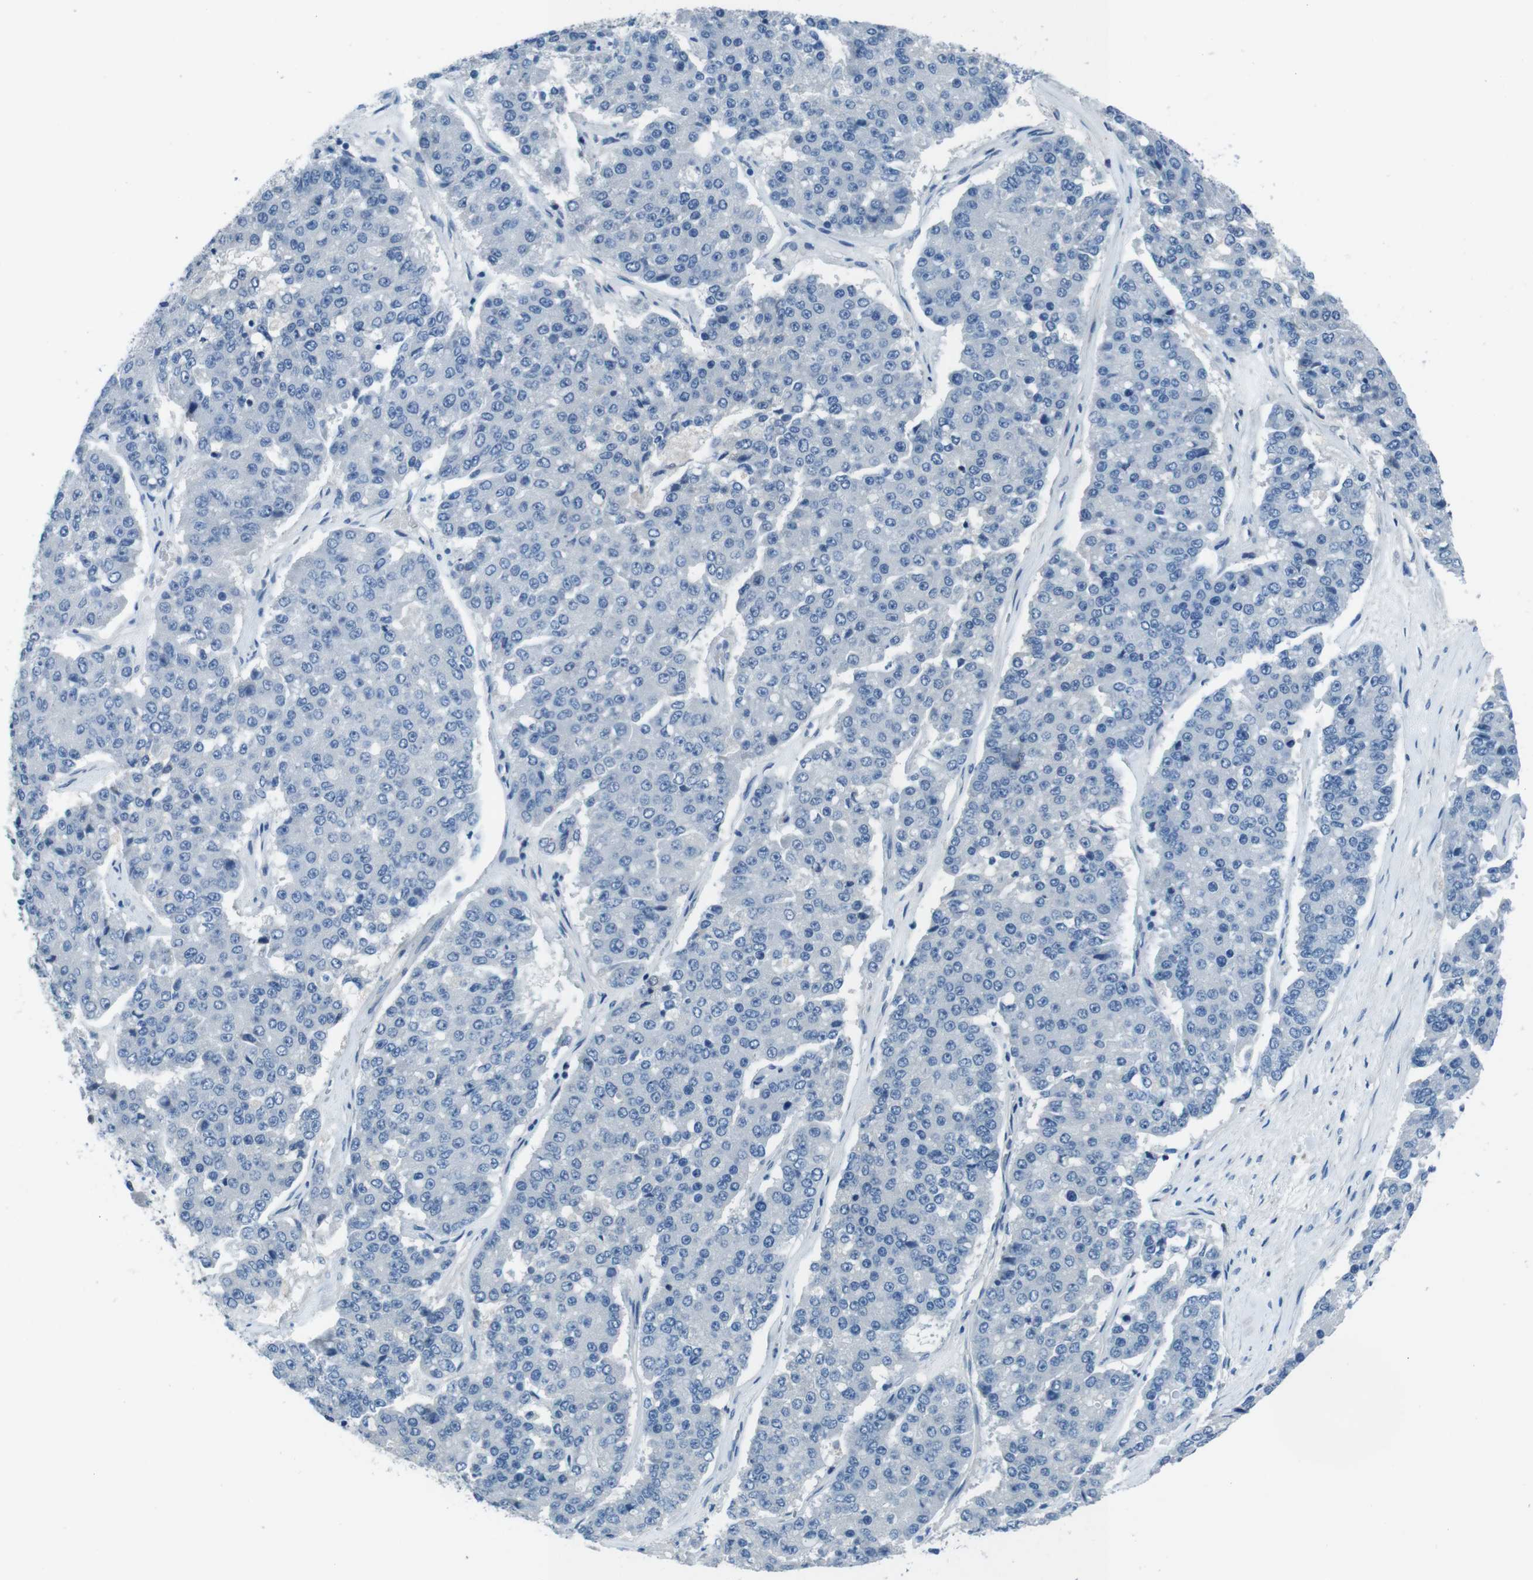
{"staining": {"intensity": "negative", "quantity": "none", "location": "none"}, "tissue": "pancreatic cancer", "cell_type": "Tumor cells", "image_type": "cancer", "snomed": [{"axis": "morphology", "description": "Adenocarcinoma, NOS"}, {"axis": "topography", "description": "Pancreas"}], "caption": "Tumor cells are negative for protein expression in human adenocarcinoma (pancreatic).", "gene": "NANOS2", "patient": {"sex": "male", "age": 50}}